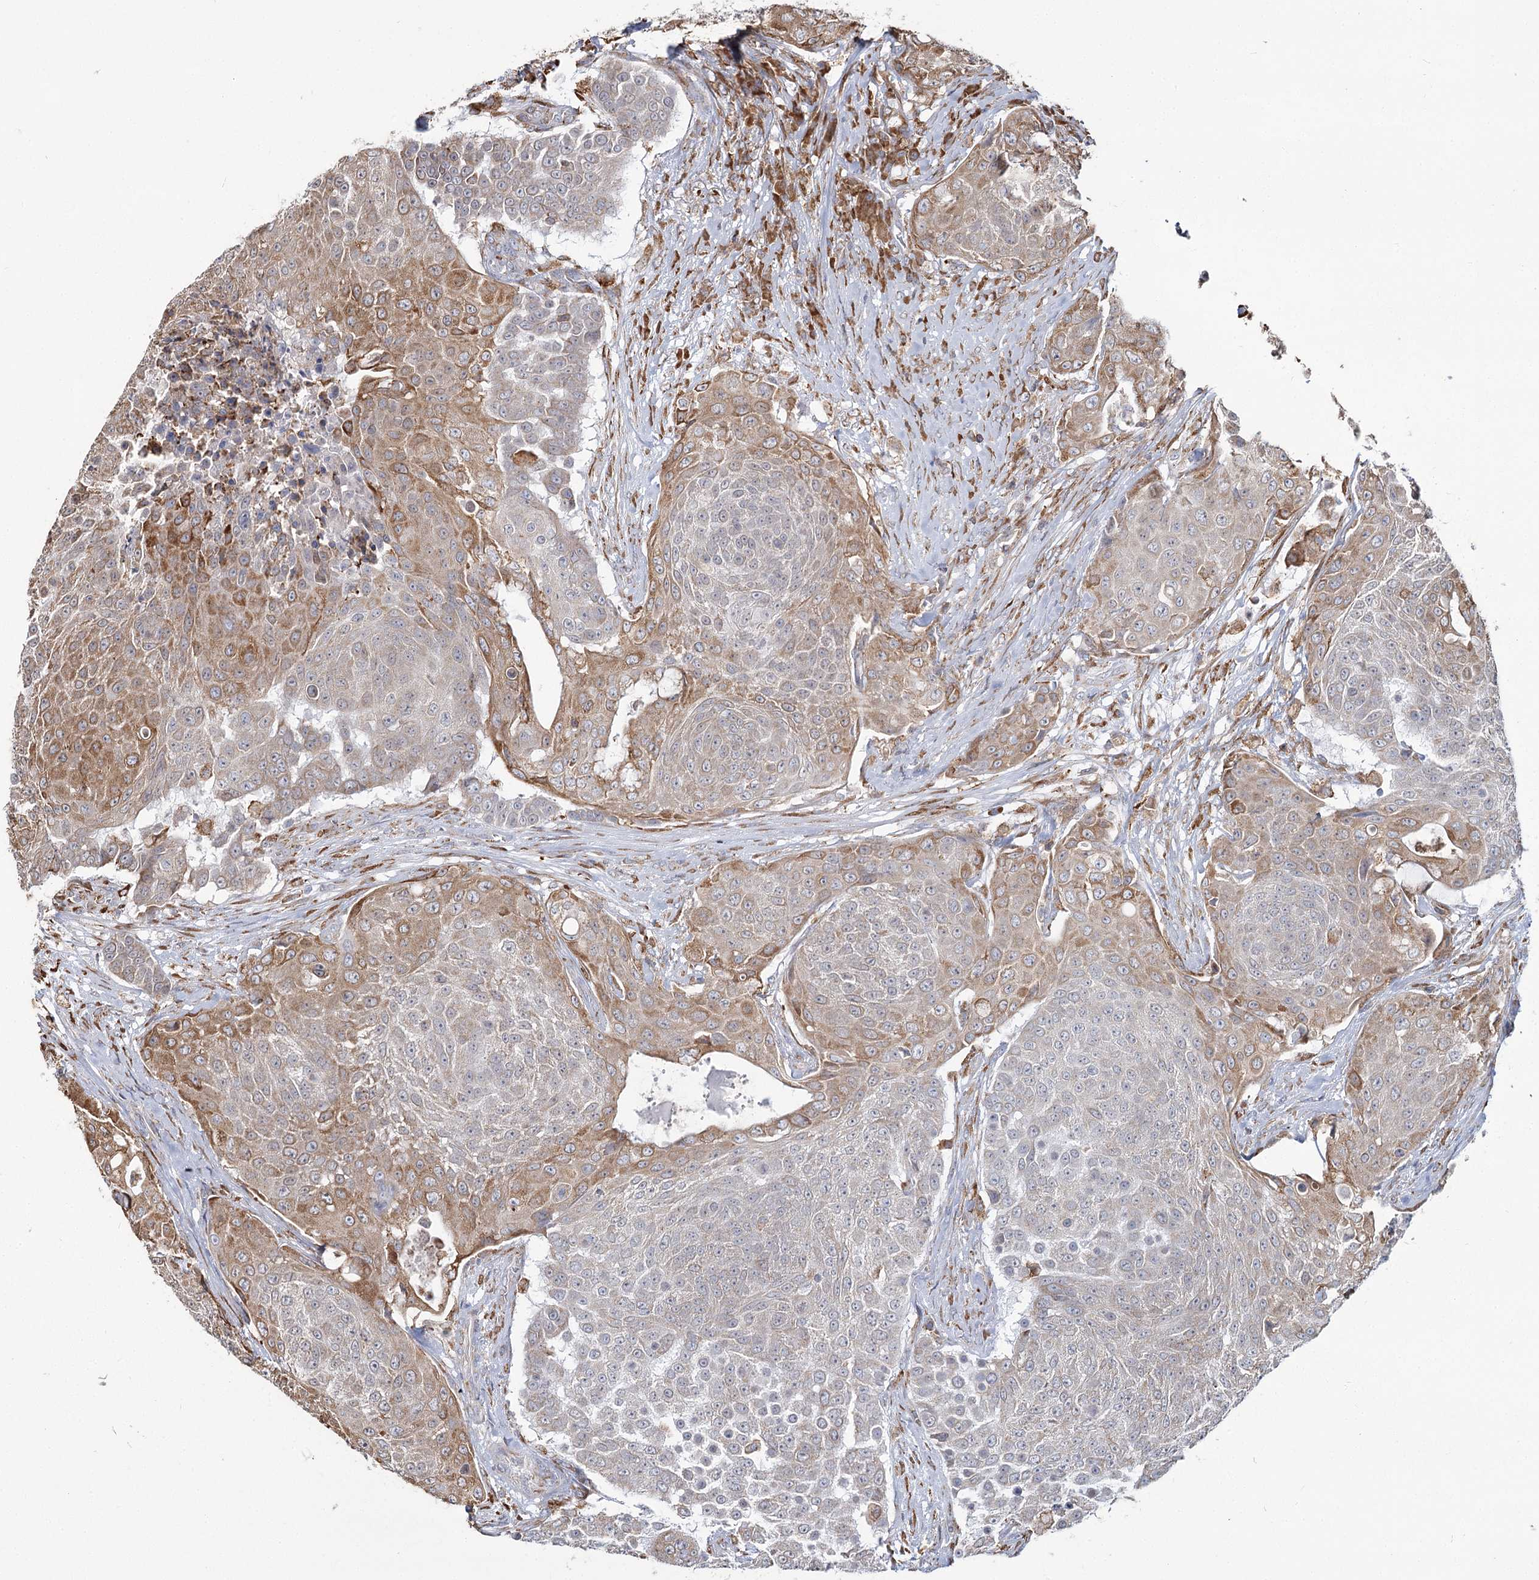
{"staining": {"intensity": "moderate", "quantity": "25%-75%", "location": "cytoplasmic/membranous"}, "tissue": "urothelial cancer", "cell_type": "Tumor cells", "image_type": "cancer", "snomed": [{"axis": "morphology", "description": "Urothelial carcinoma, High grade"}, {"axis": "topography", "description": "Urinary bladder"}], "caption": "The immunohistochemical stain shows moderate cytoplasmic/membranous positivity in tumor cells of urothelial cancer tissue.", "gene": "ZCCHC9", "patient": {"sex": "female", "age": 63}}